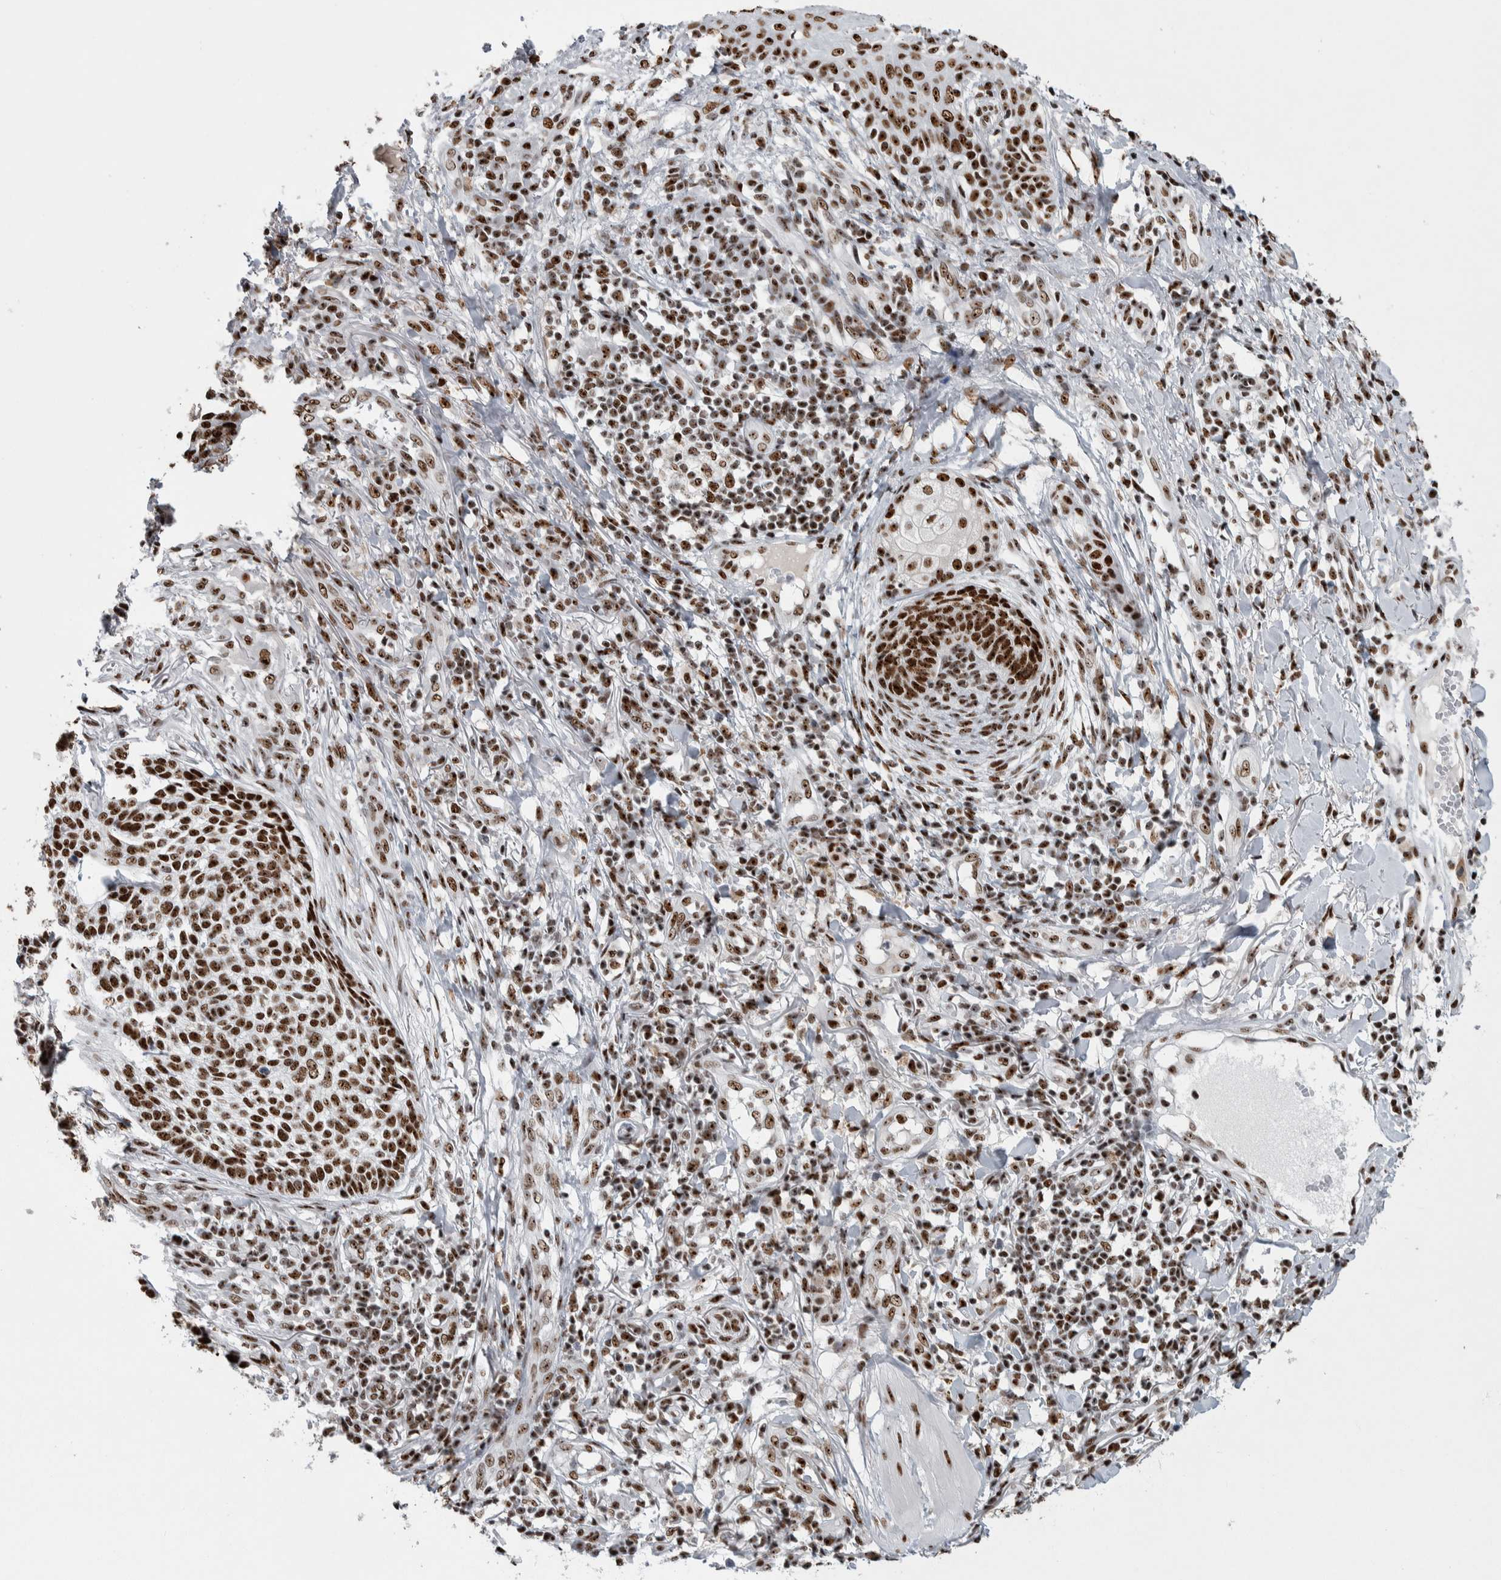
{"staining": {"intensity": "strong", "quantity": ">75%", "location": "nuclear"}, "tissue": "skin cancer", "cell_type": "Tumor cells", "image_type": "cancer", "snomed": [{"axis": "morphology", "description": "Basal cell carcinoma"}, {"axis": "topography", "description": "Skin"}], "caption": "An immunohistochemistry histopathology image of tumor tissue is shown. Protein staining in brown labels strong nuclear positivity in skin cancer within tumor cells.", "gene": "NCL", "patient": {"sex": "female", "age": 64}}